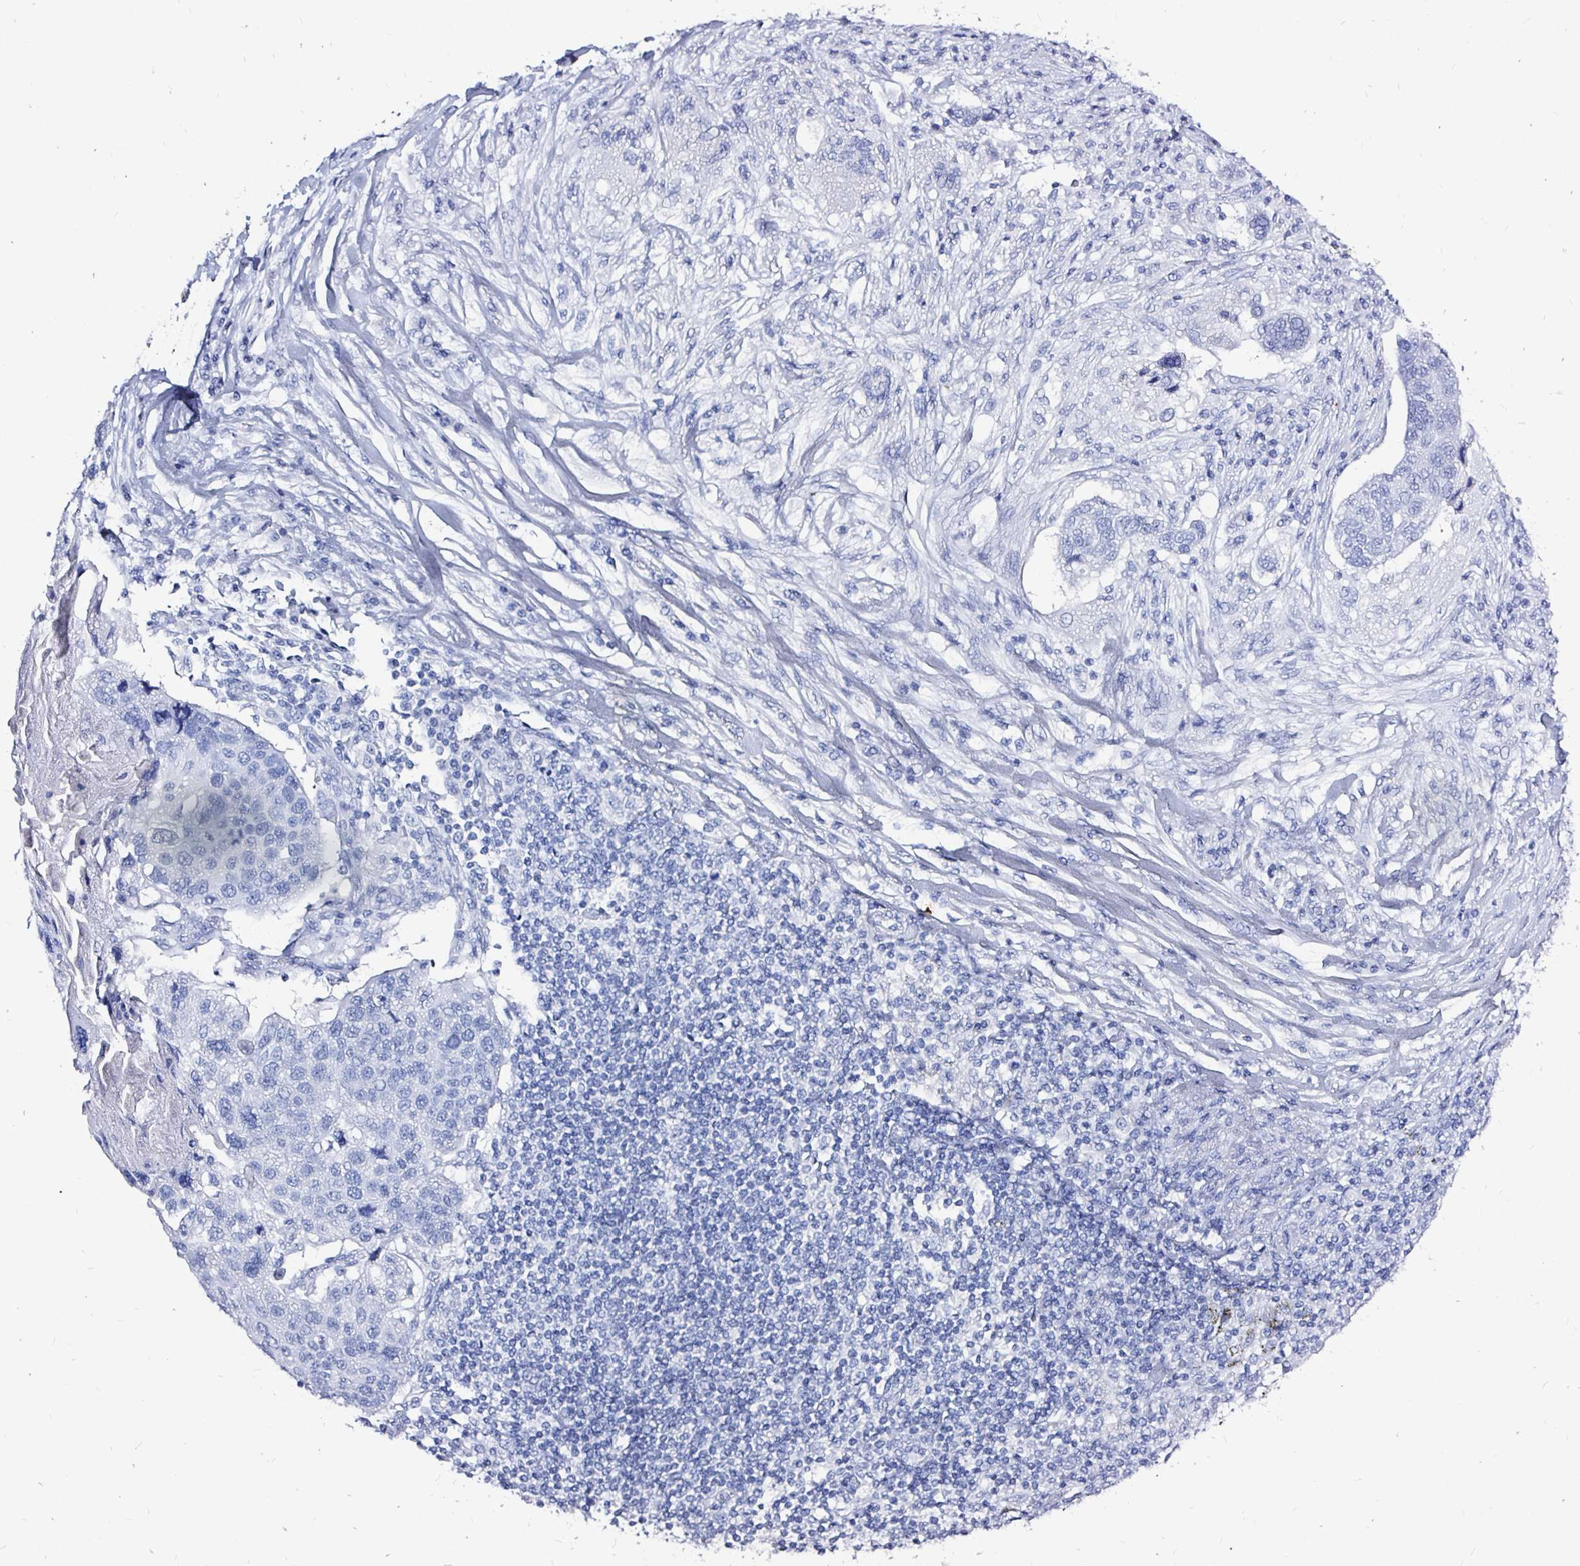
{"staining": {"intensity": "negative", "quantity": "none", "location": "none"}, "tissue": "lung cancer", "cell_type": "Tumor cells", "image_type": "cancer", "snomed": [{"axis": "morphology", "description": "Squamous cell carcinoma, NOS"}, {"axis": "topography", "description": "Lymph node"}, {"axis": "topography", "description": "Lung"}], "caption": "Immunohistochemistry of human lung cancer (squamous cell carcinoma) reveals no staining in tumor cells.", "gene": "LUZP4", "patient": {"sex": "male", "age": 61}}